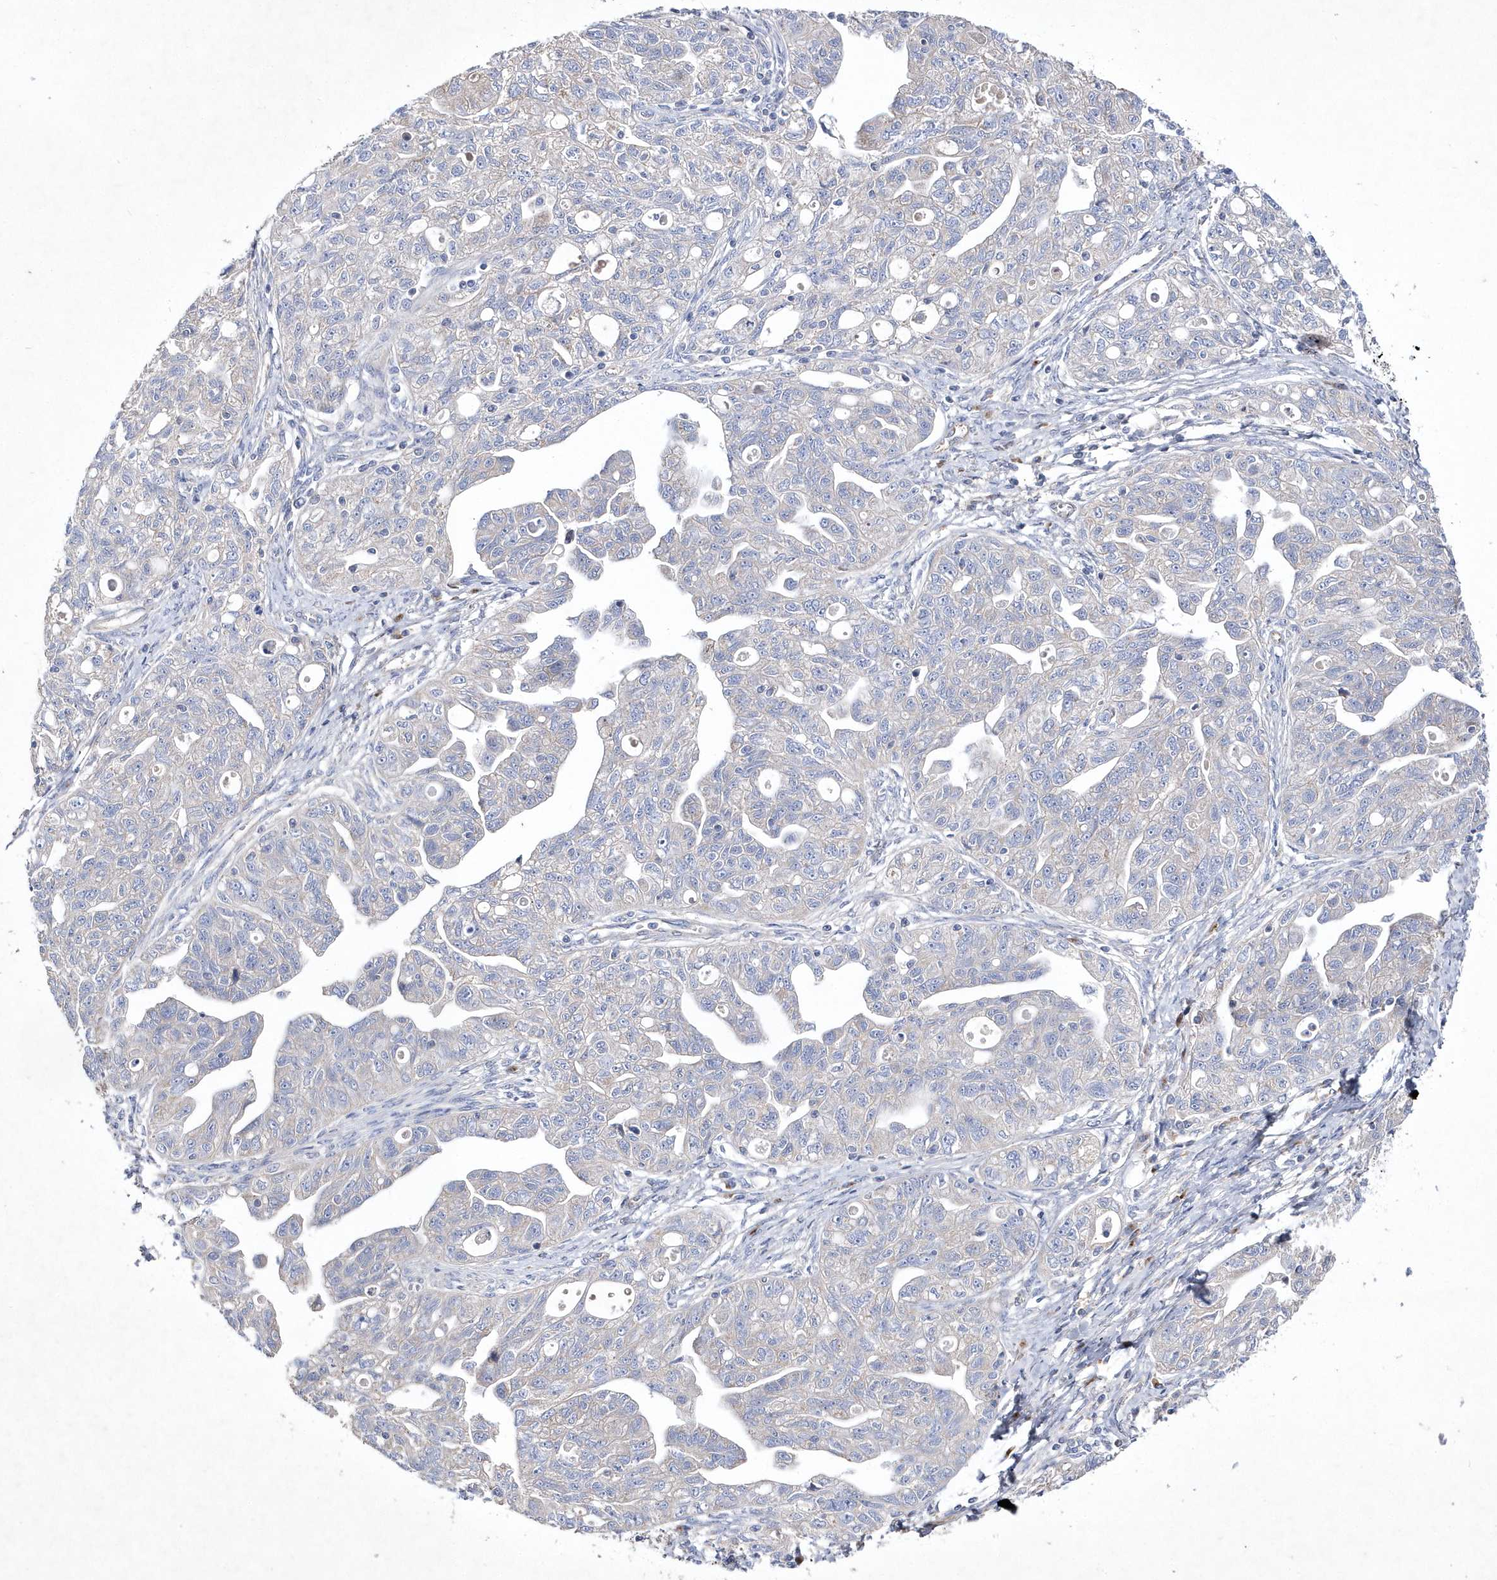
{"staining": {"intensity": "negative", "quantity": "none", "location": "none"}, "tissue": "ovarian cancer", "cell_type": "Tumor cells", "image_type": "cancer", "snomed": [{"axis": "morphology", "description": "Carcinoma, NOS"}, {"axis": "morphology", "description": "Cystadenocarcinoma, serous, NOS"}, {"axis": "topography", "description": "Ovary"}], "caption": "A high-resolution image shows immunohistochemistry (IHC) staining of serous cystadenocarcinoma (ovarian), which exhibits no significant staining in tumor cells.", "gene": "METTL8", "patient": {"sex": "female", "age": 69}}